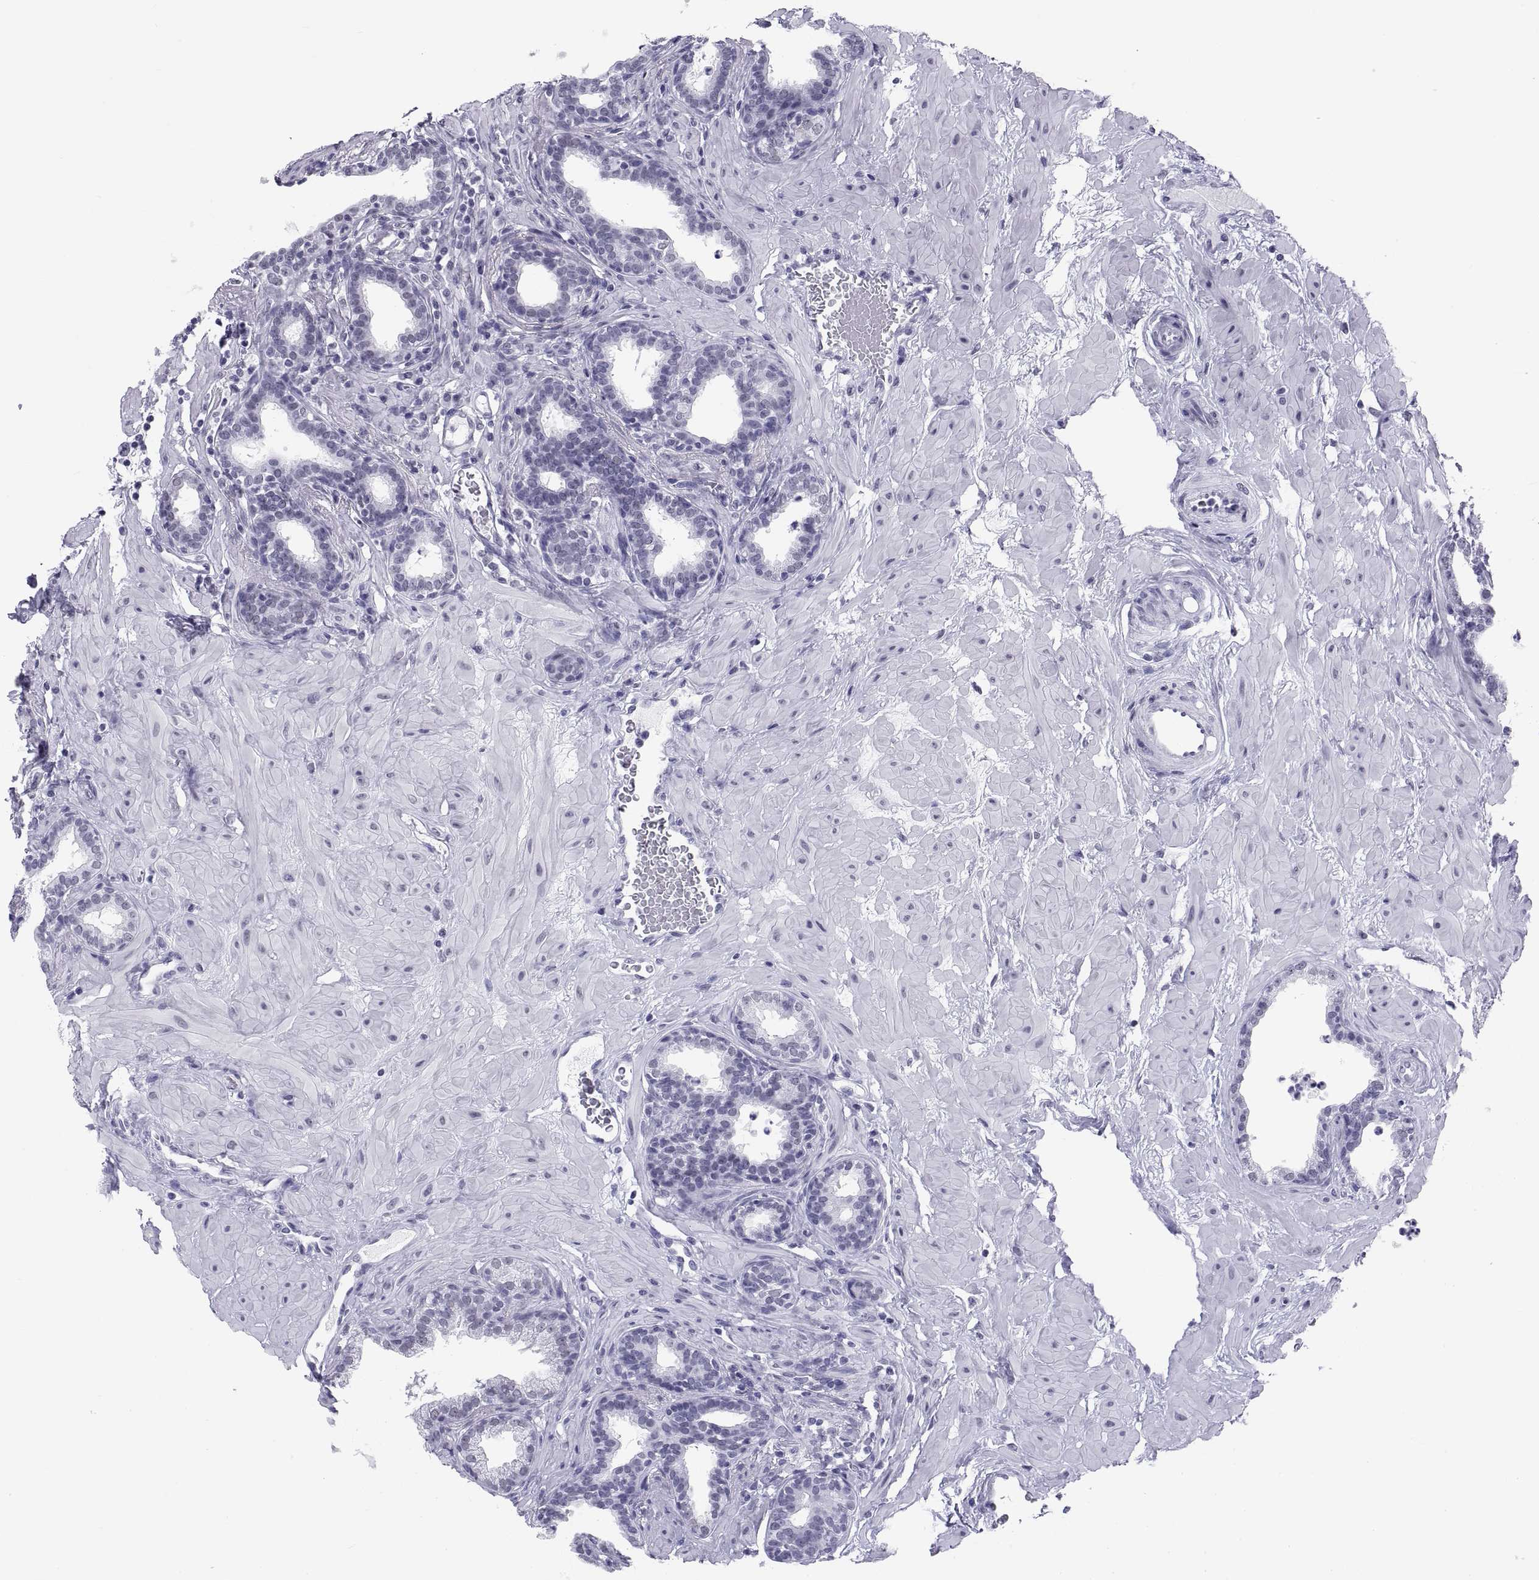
{"staining": {"intensity": "negative", "quantity": "none", "location": "none"}, "tissue": "prostate", "cell_type": "Glandular cells", "image_type": "normal", "snomed": [{"axis": "morphology", "description": "Normal tissue, NOS"}, {"axis": "topography", "description": "Prostate"}], "caption": "DAB immunohistochemical staining of benign human prostate reveals no significant staining in glandular cells. The staining was performed using DAB (3,3'-diaminobenzidine) to visualize the protein expression in brown, while the nuclei were stained in blue with hematoxylin (Magnification: 20x).", "gene": "NEUROD6", "patient": {"sex": "male", "age": 37}}